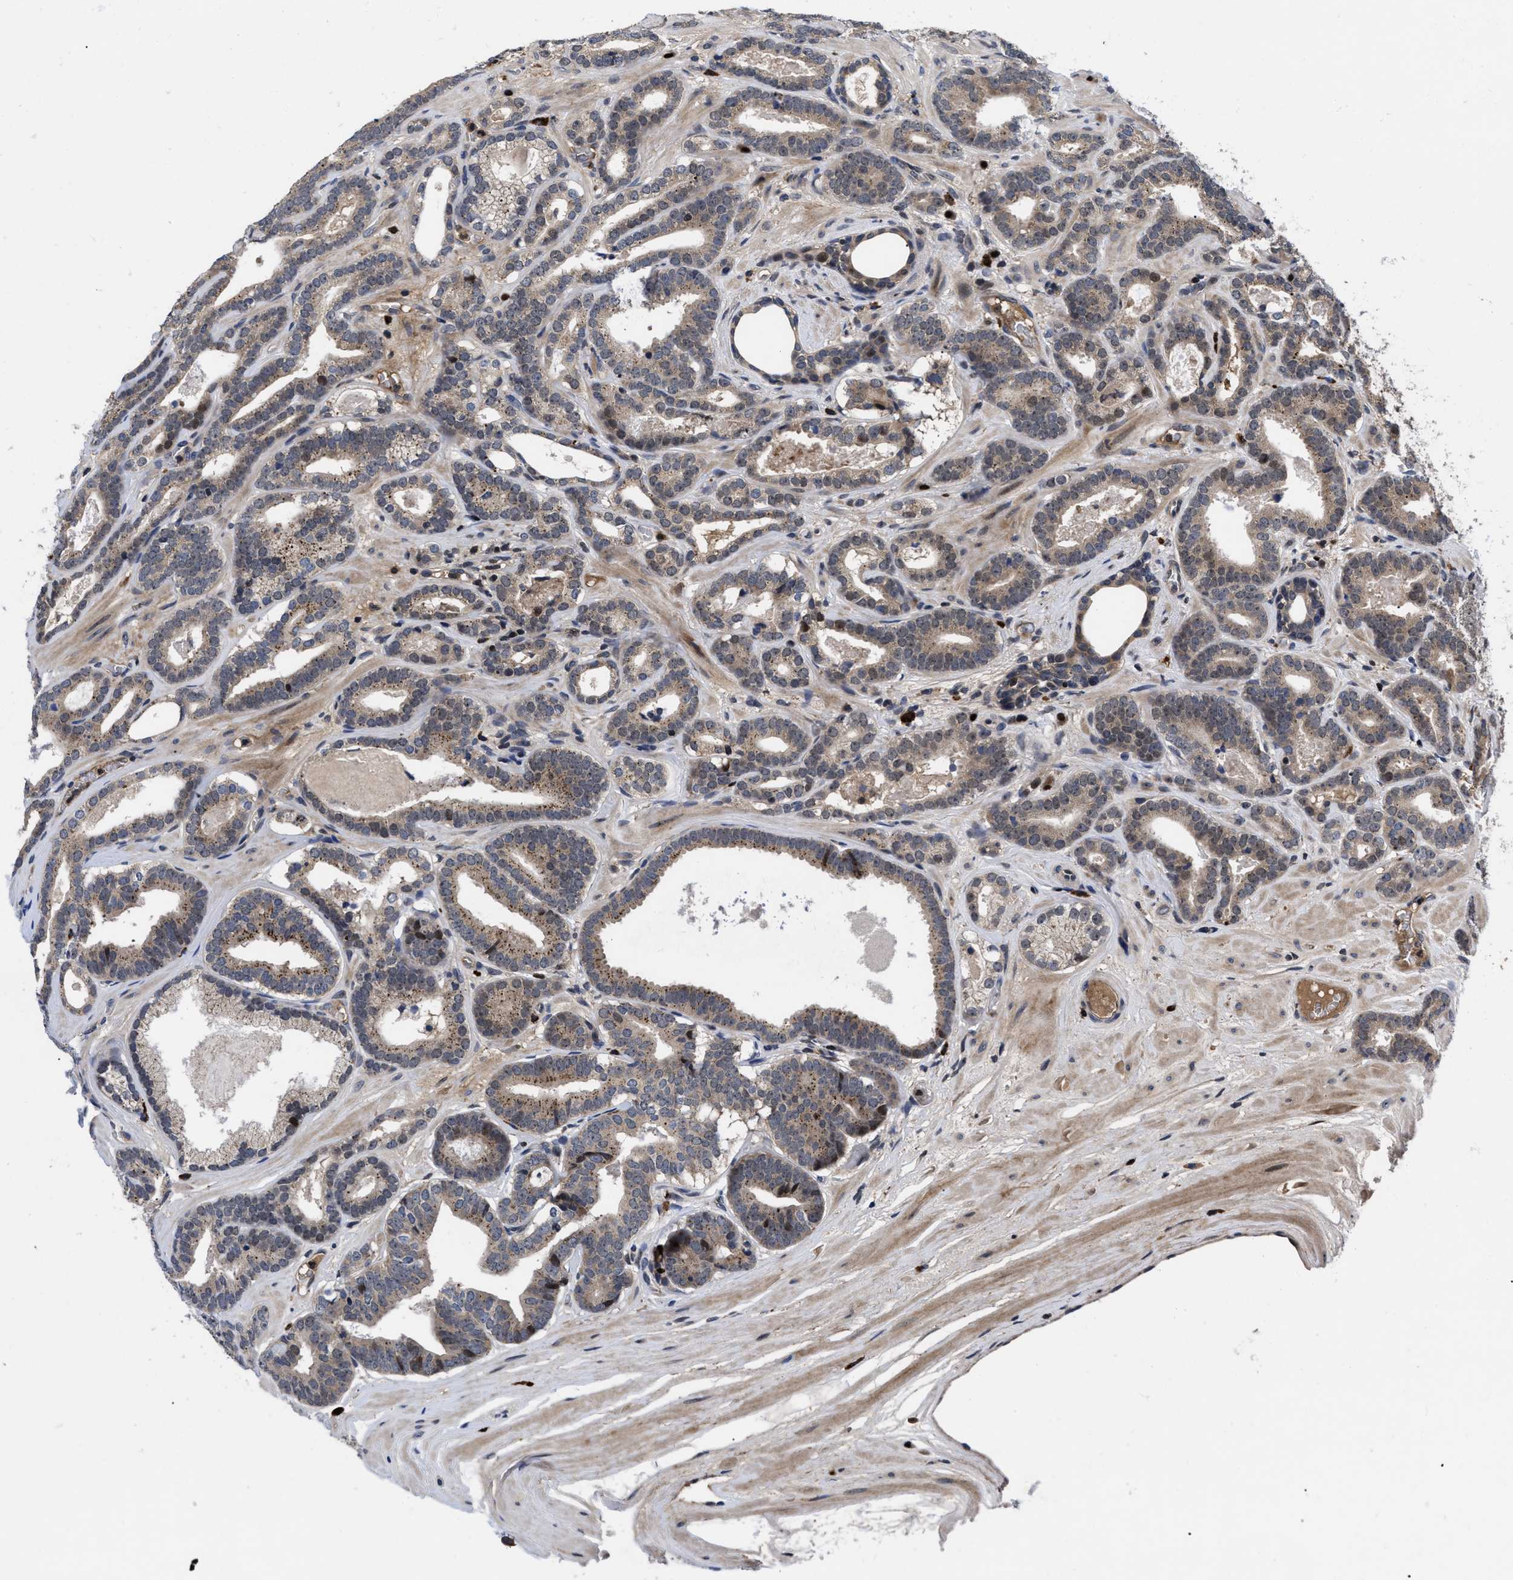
{"staining": {"intensity": "weak", "quantity": ">75%", "location": "cytoplasmic/membranous"}, "tissue": "prostate cancer", "cell_type": "Tumor cells", "image_type": "cancer", "snomed": [{"axis": "morphology", "description": "Adenocarcinoma, High grade"}, {"axis": "topography", "description": "Prostate"}], "caption": "Human high-grade adenocarcinoma (prostate) stained for a protein (brown) displays weak cytoplasmic/membranous positive staining in approximately >75% of tumor cells.", "gene": "FAM200A", "patient": {"sex": "male", "age": 60}}